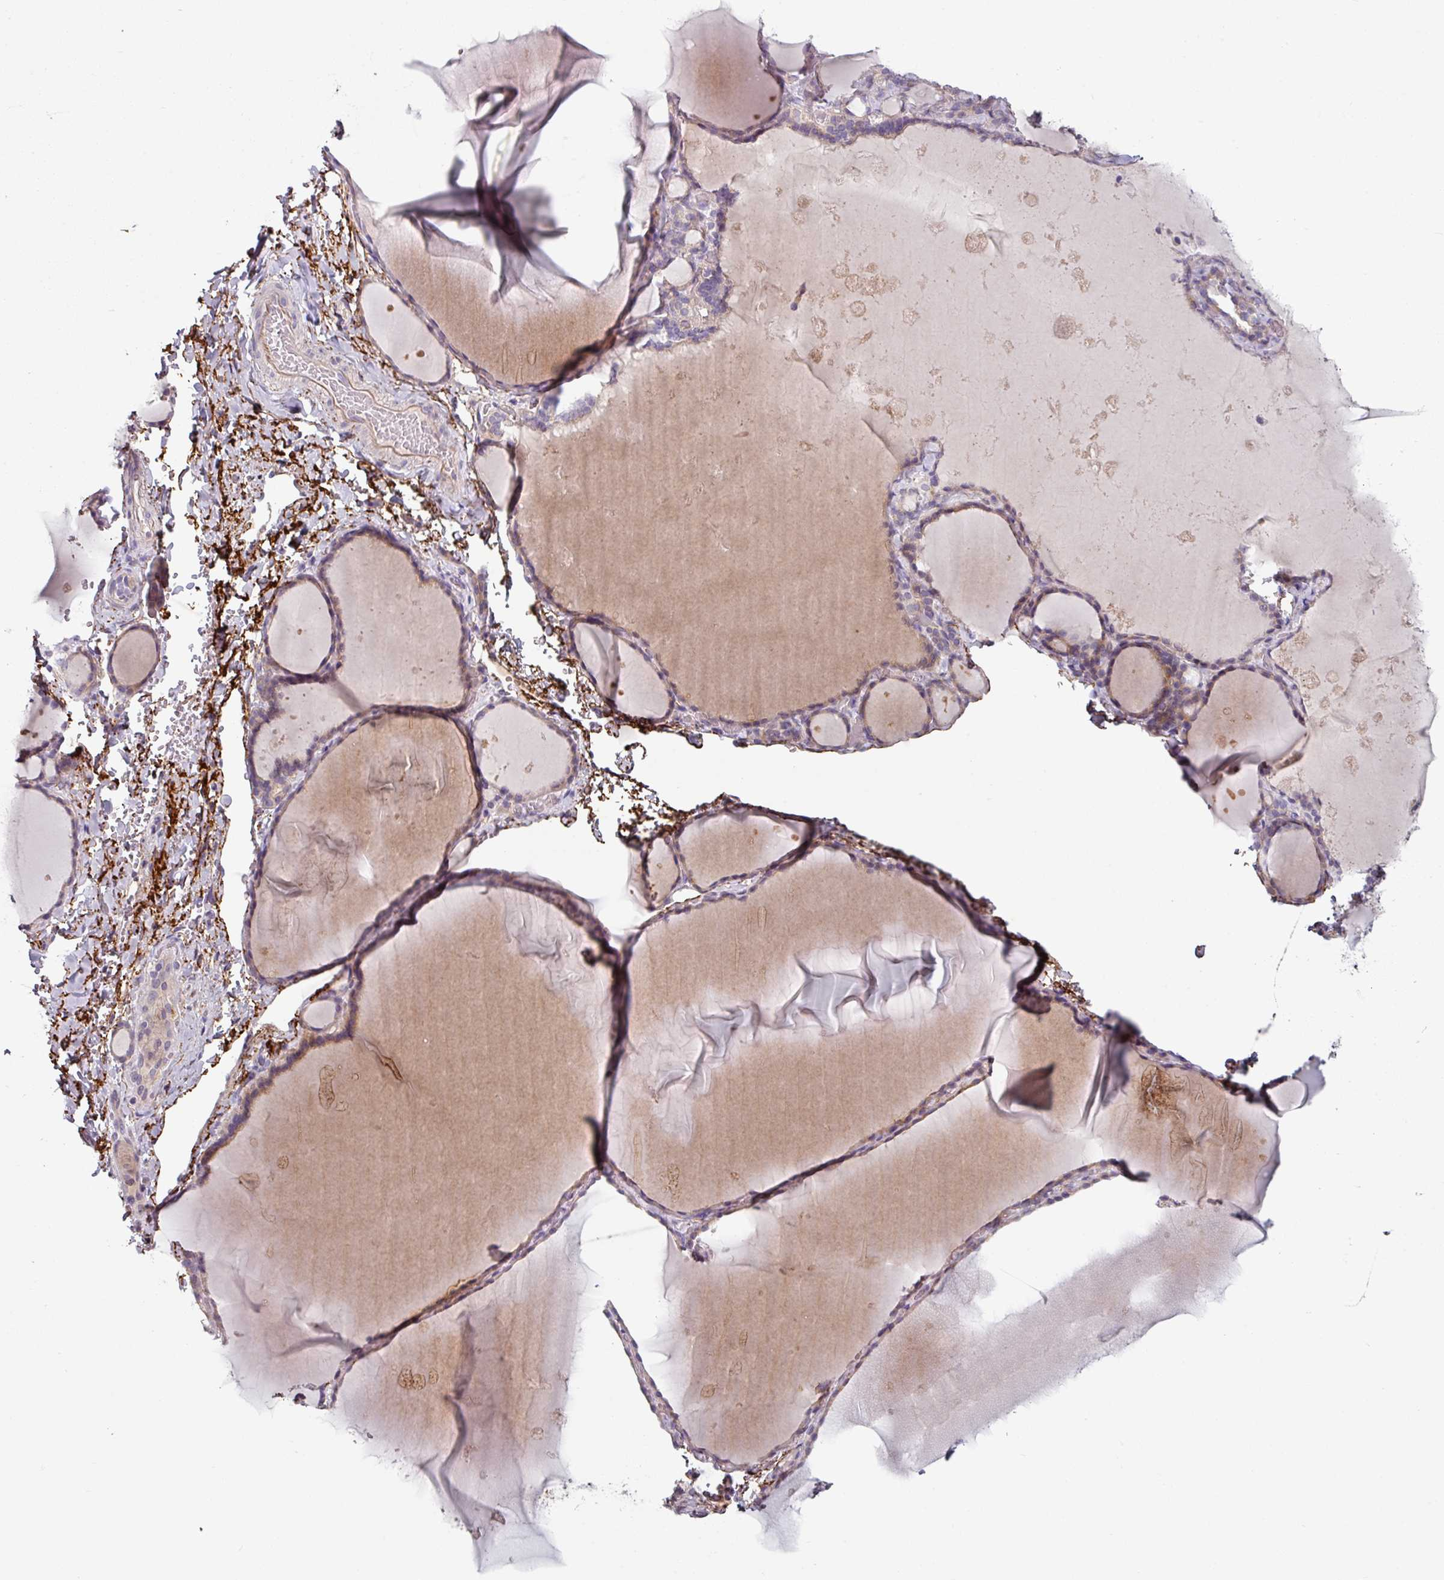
{"staining": {"intensity": "weak", "quantity": "25%-75%", "location": "cytoplasmic/membranous"}, "tissue": "thyroid gland", "cell_type": "Glandular cells", "image_type": "normal", "snomed": [{"axis": "morphology", "description": "Normal tissue, NOS"}, {"axis": "topography", "description": "Thyroid gland"}], "caption": "Thyroid gland stained for a protein reveals weak cytoplasmic/membranous positivity in glandular cells.", "gene": "MTMR14", "patient": {"sex": "female", "age": 49}}